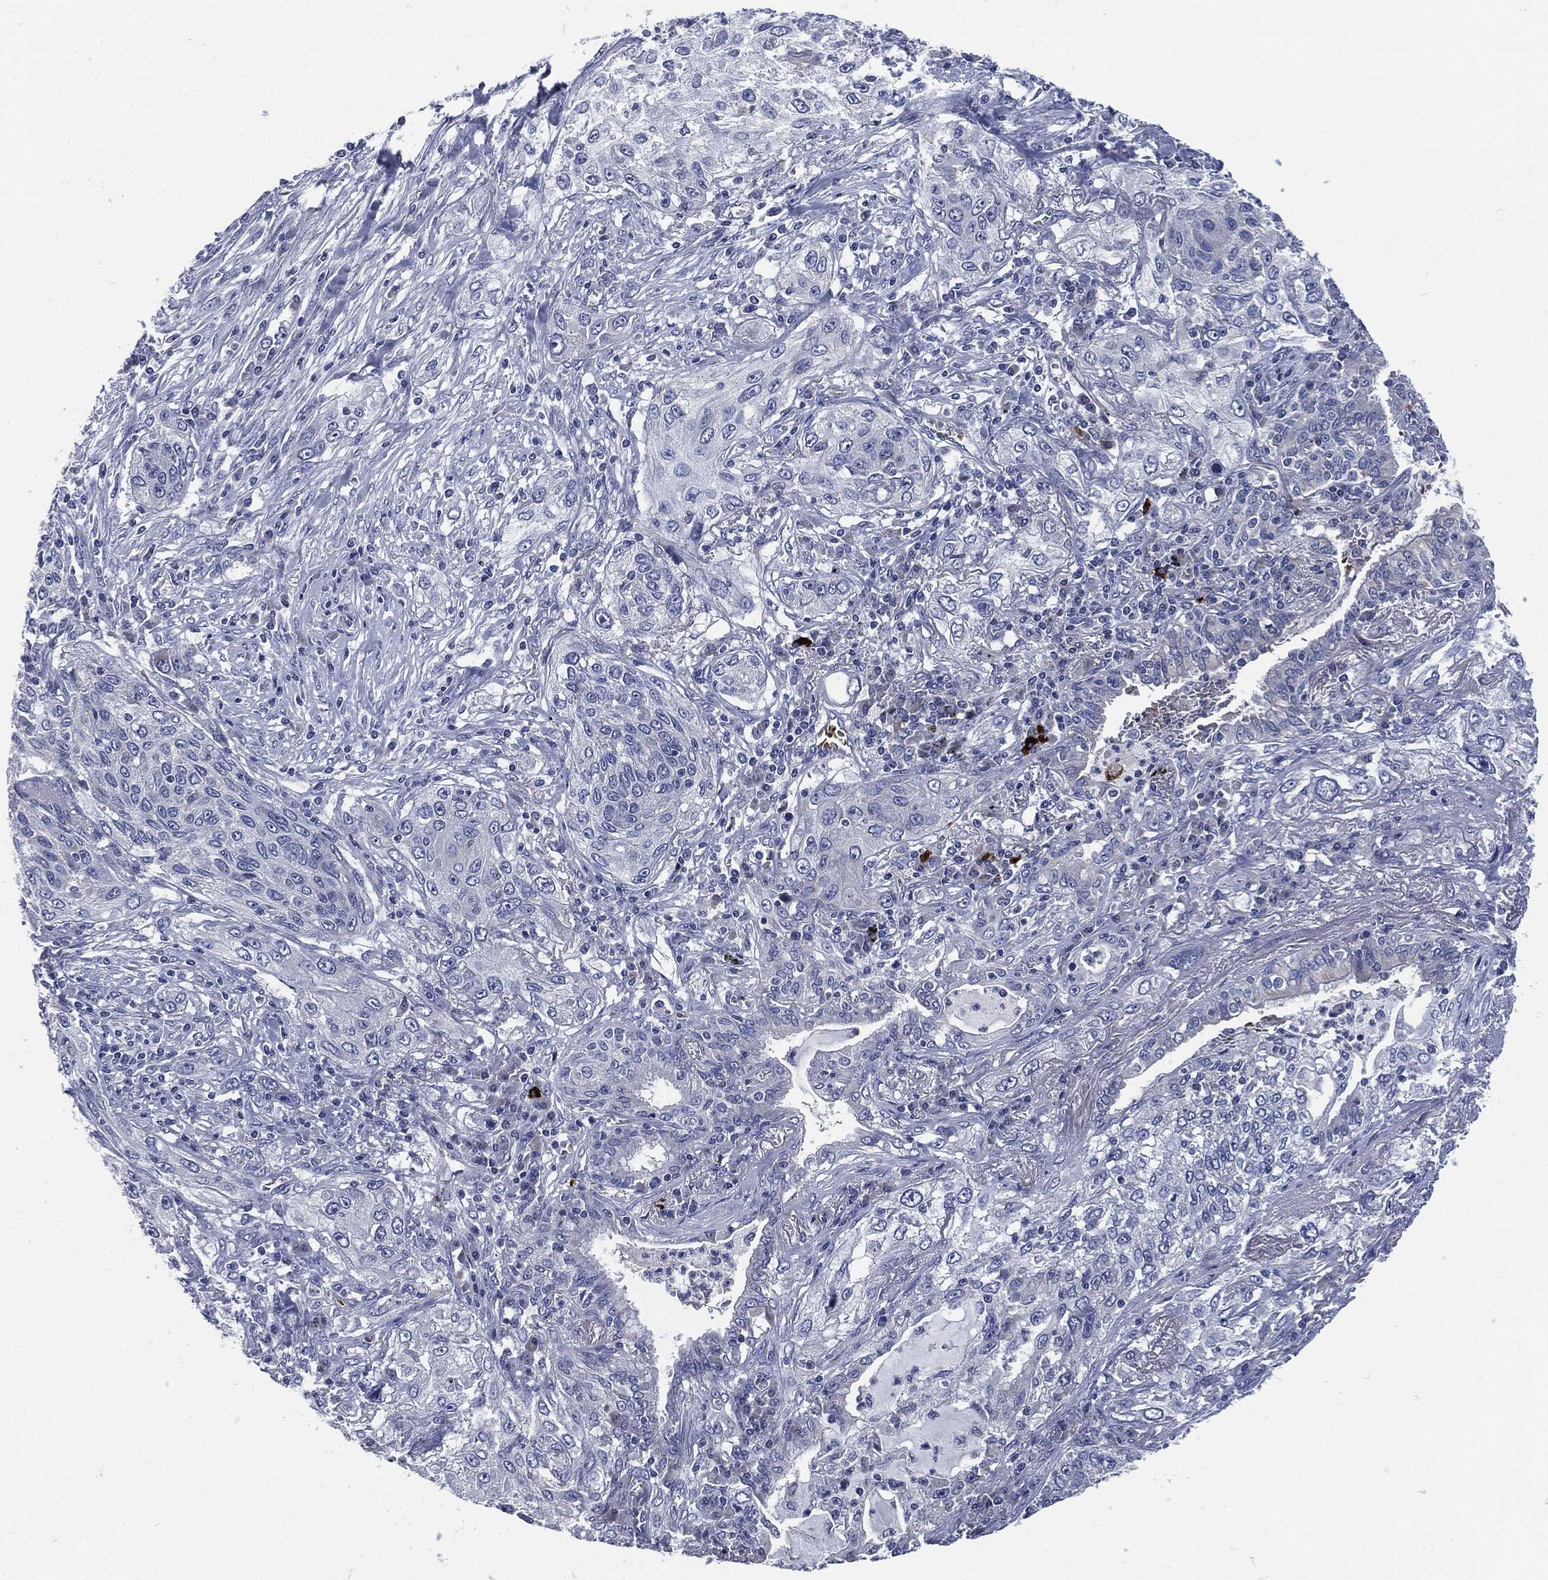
{"staining": {"intensity": "negative", "quantity": "none", "location": "none"}, "tissue": "lung cancer", "cell_type": "Tumor cells", "image_type": "cancer", "snomed": [{"axis": "morphology", "description": "Squamous cell carcinoma, NOS"}, {"axis": "topography", "description": "Lung"}], "caption": "This micrograph is of lung cancer (squamous cell carcinoma) stained with immunohistochemistry (IHC) to label a protein in brown with the nuclei are counter-stained blue. There is no positivity in tumor cells.", "gene": "SIGLEC9", "patient": {"sex": "female", "age": 69}}